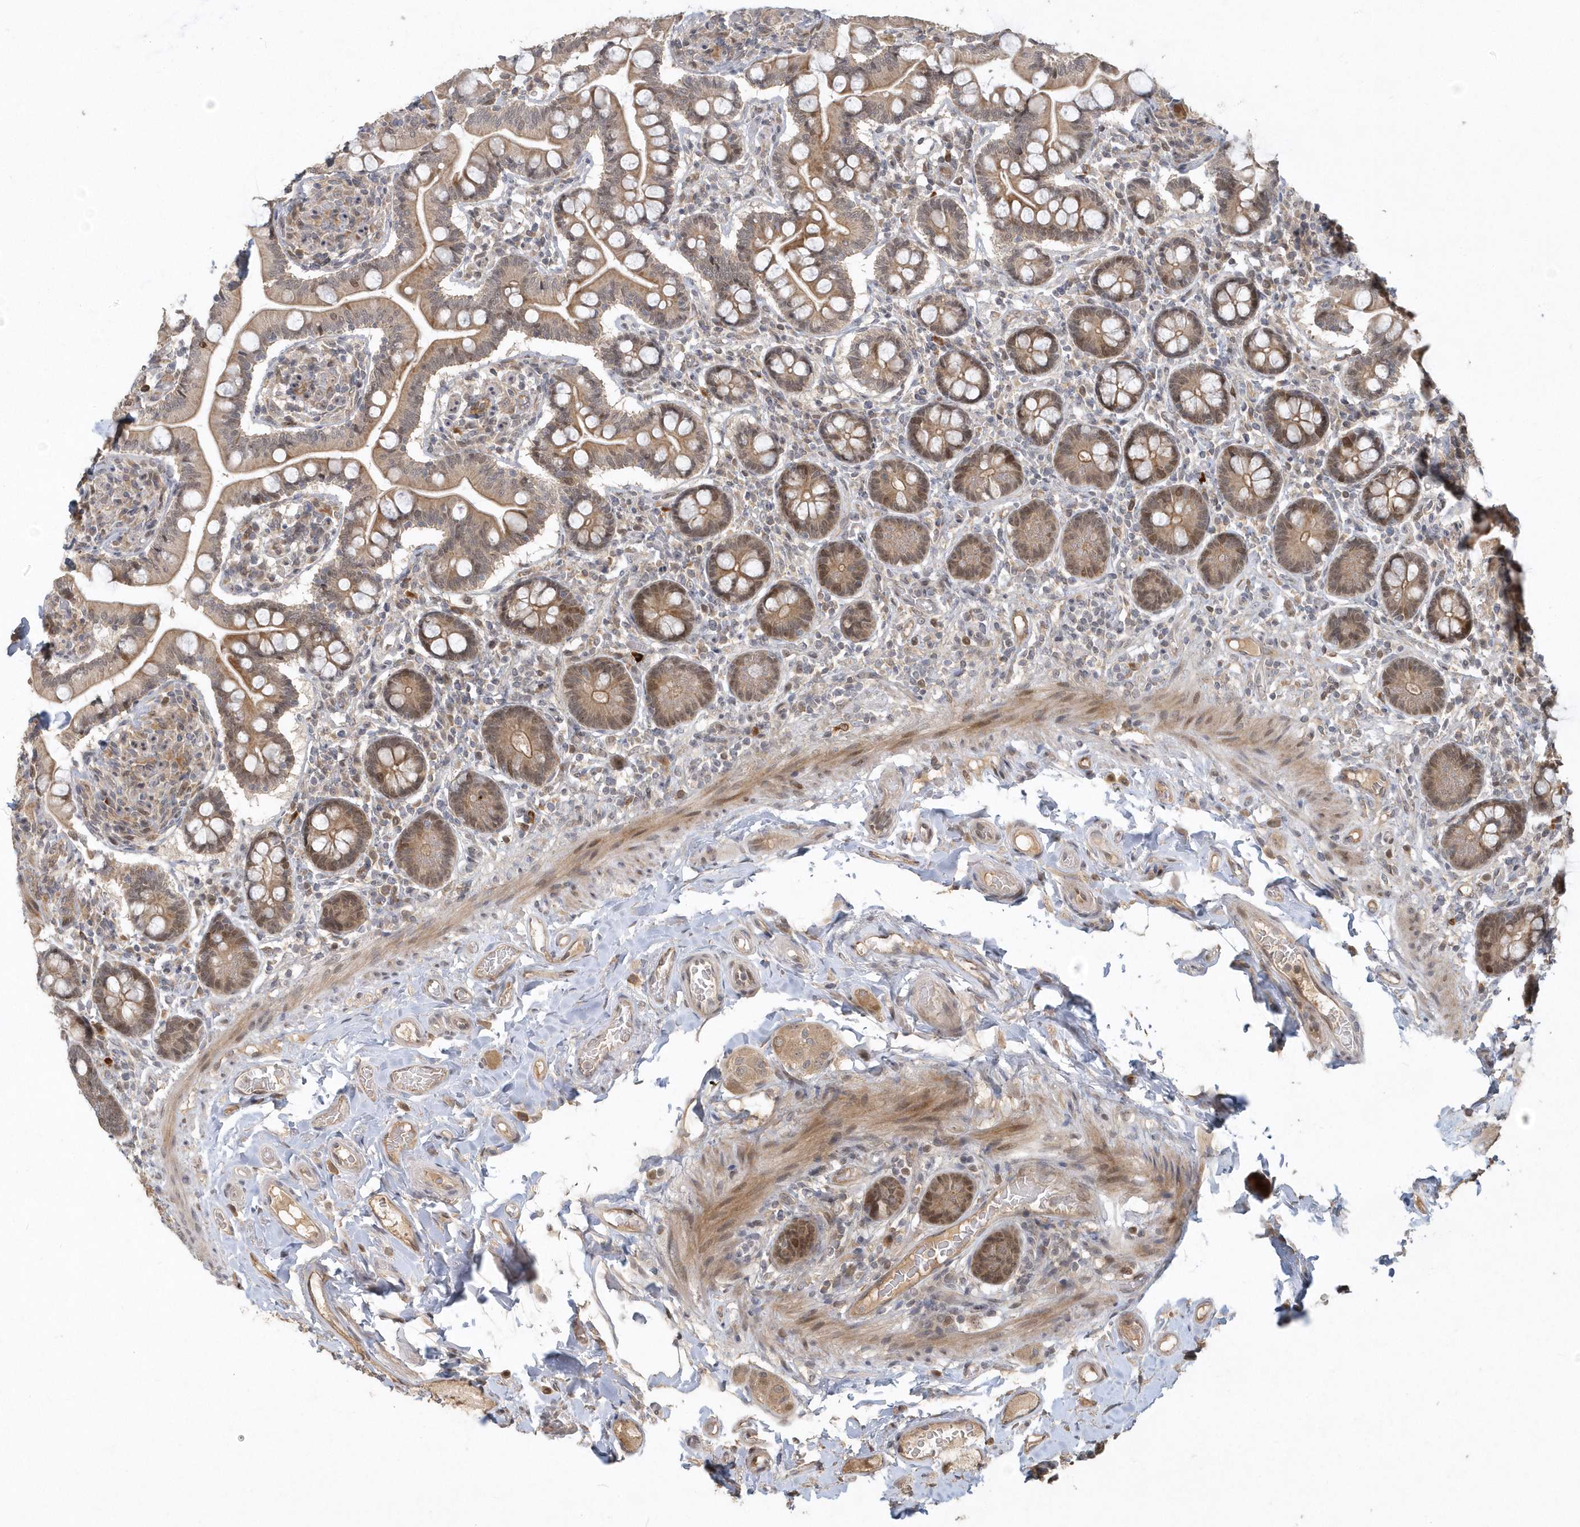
{"staining": {"intensity": "moderate", "quantity": ">75%", "location": "cytoplasmic/membranous"}, "tissue": "small intestine", "cell_type": "Glandular cells", "image_type": "normal", "snomed": [{"axis": "morphology", "description": "Normal tissue, NOS"}, {"axis": "topography", "description": "Small intestine"}], "caption": "Small intestine stained with immunohistochemistry displays moderate cytoplasmic/membranous expression in about >75% of glandular cells. (Stains: DAB (3,3'-diaminobenzidine) in brown, nuclei in blue, Microscopy: brightfield microscopy at high magnification).", "gene": "TRAIP", "patient": {"sex": "female", "age": 64}}